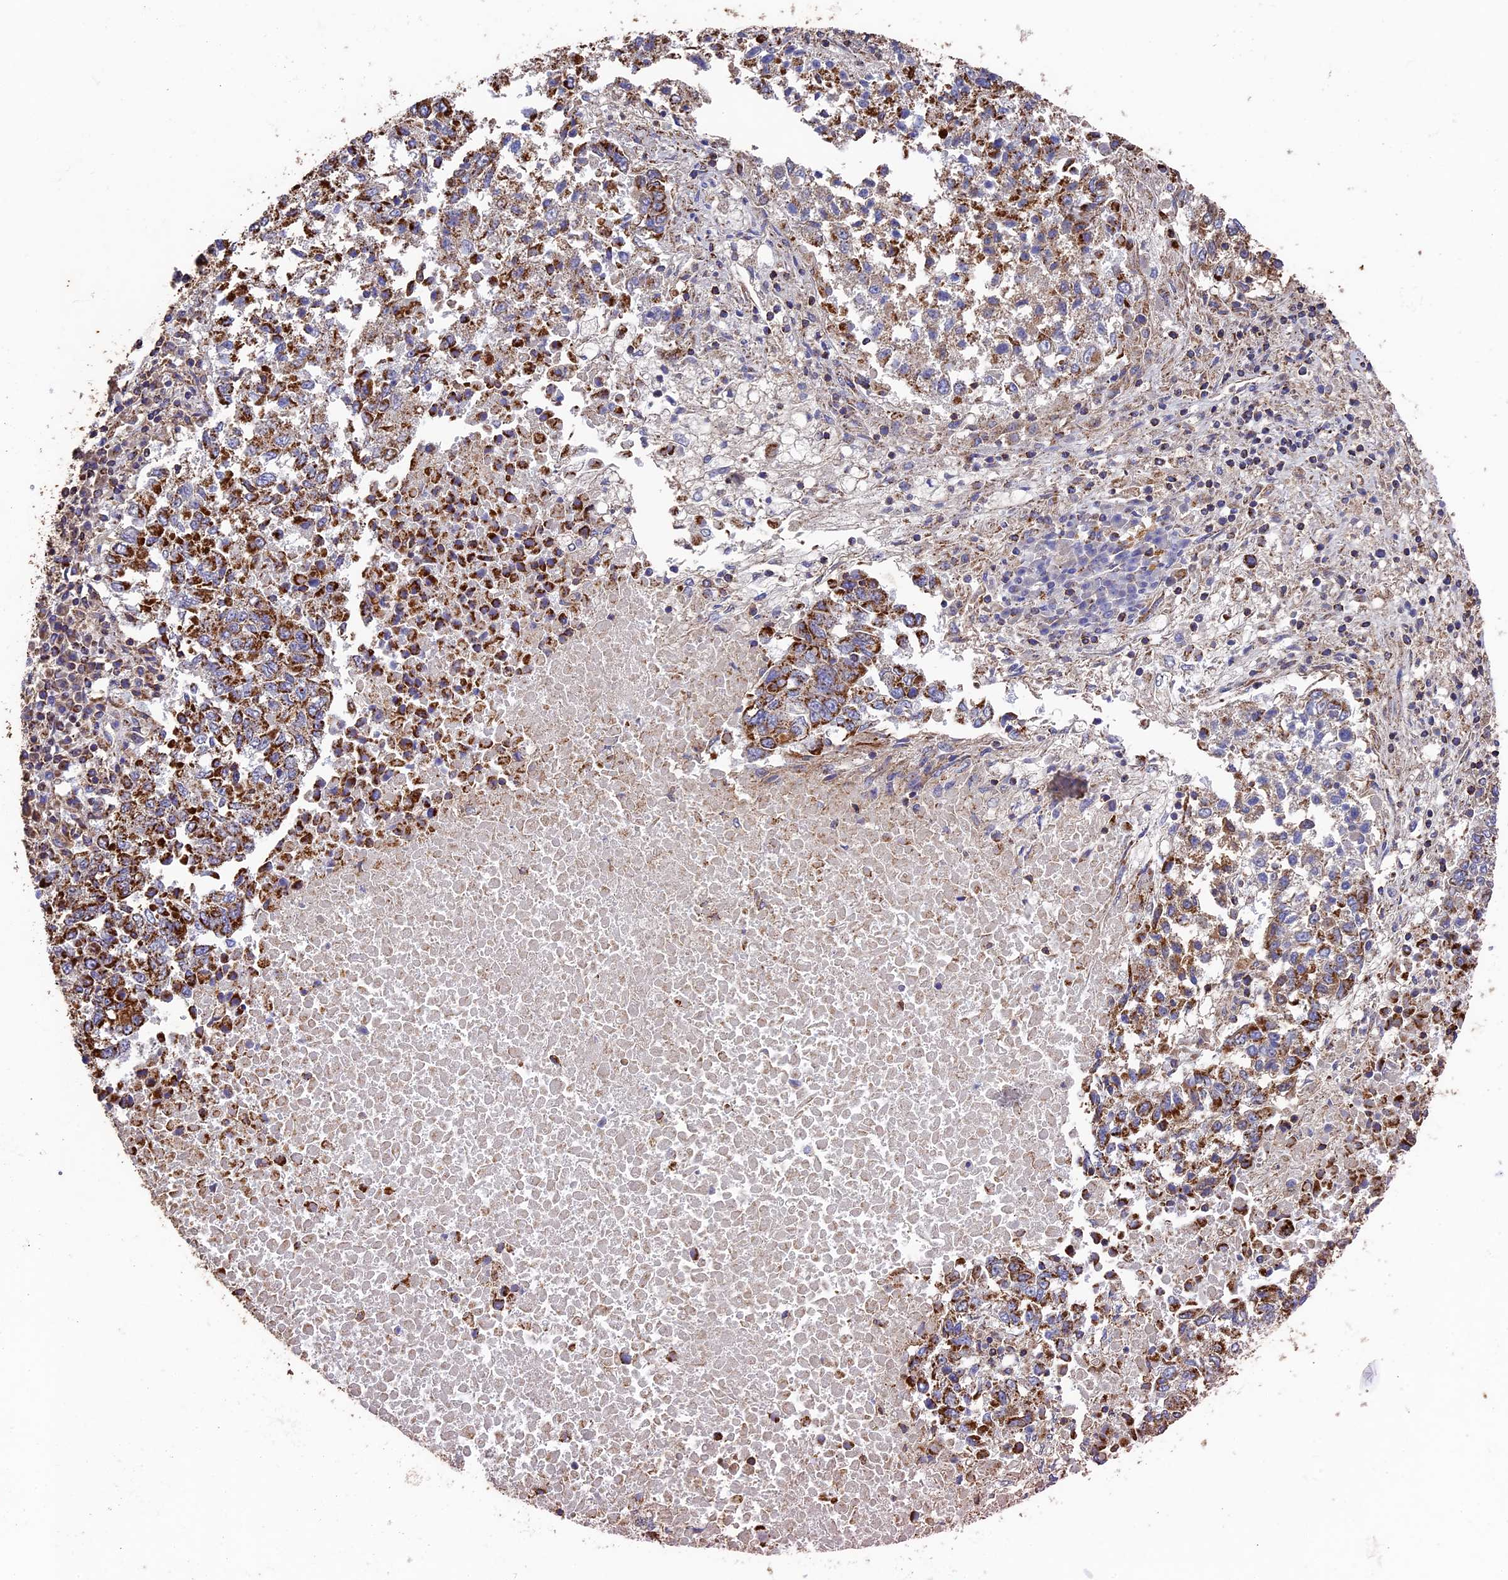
{"staining": {"intensity": "strong", "quantity": ">75%", "location": "cytoplasmic/membranous"}, "tissue": "lung cancer", "cell_type": "Tumor cells", "image_type": "cancer", "snomed": [{"axis": "morphology", "description": "Squamous cell carcinoma, NOS"}, {"axis": "topography", "description": "Lung"}], "caption": "Strong cytoplasmic/membranous protein positivity is seen in about >75% of tumor cells in lung cancer. Nuclei are stained in blue.", "gene": "ADAT1", "patient": {"sex": "male", "age": 73}}